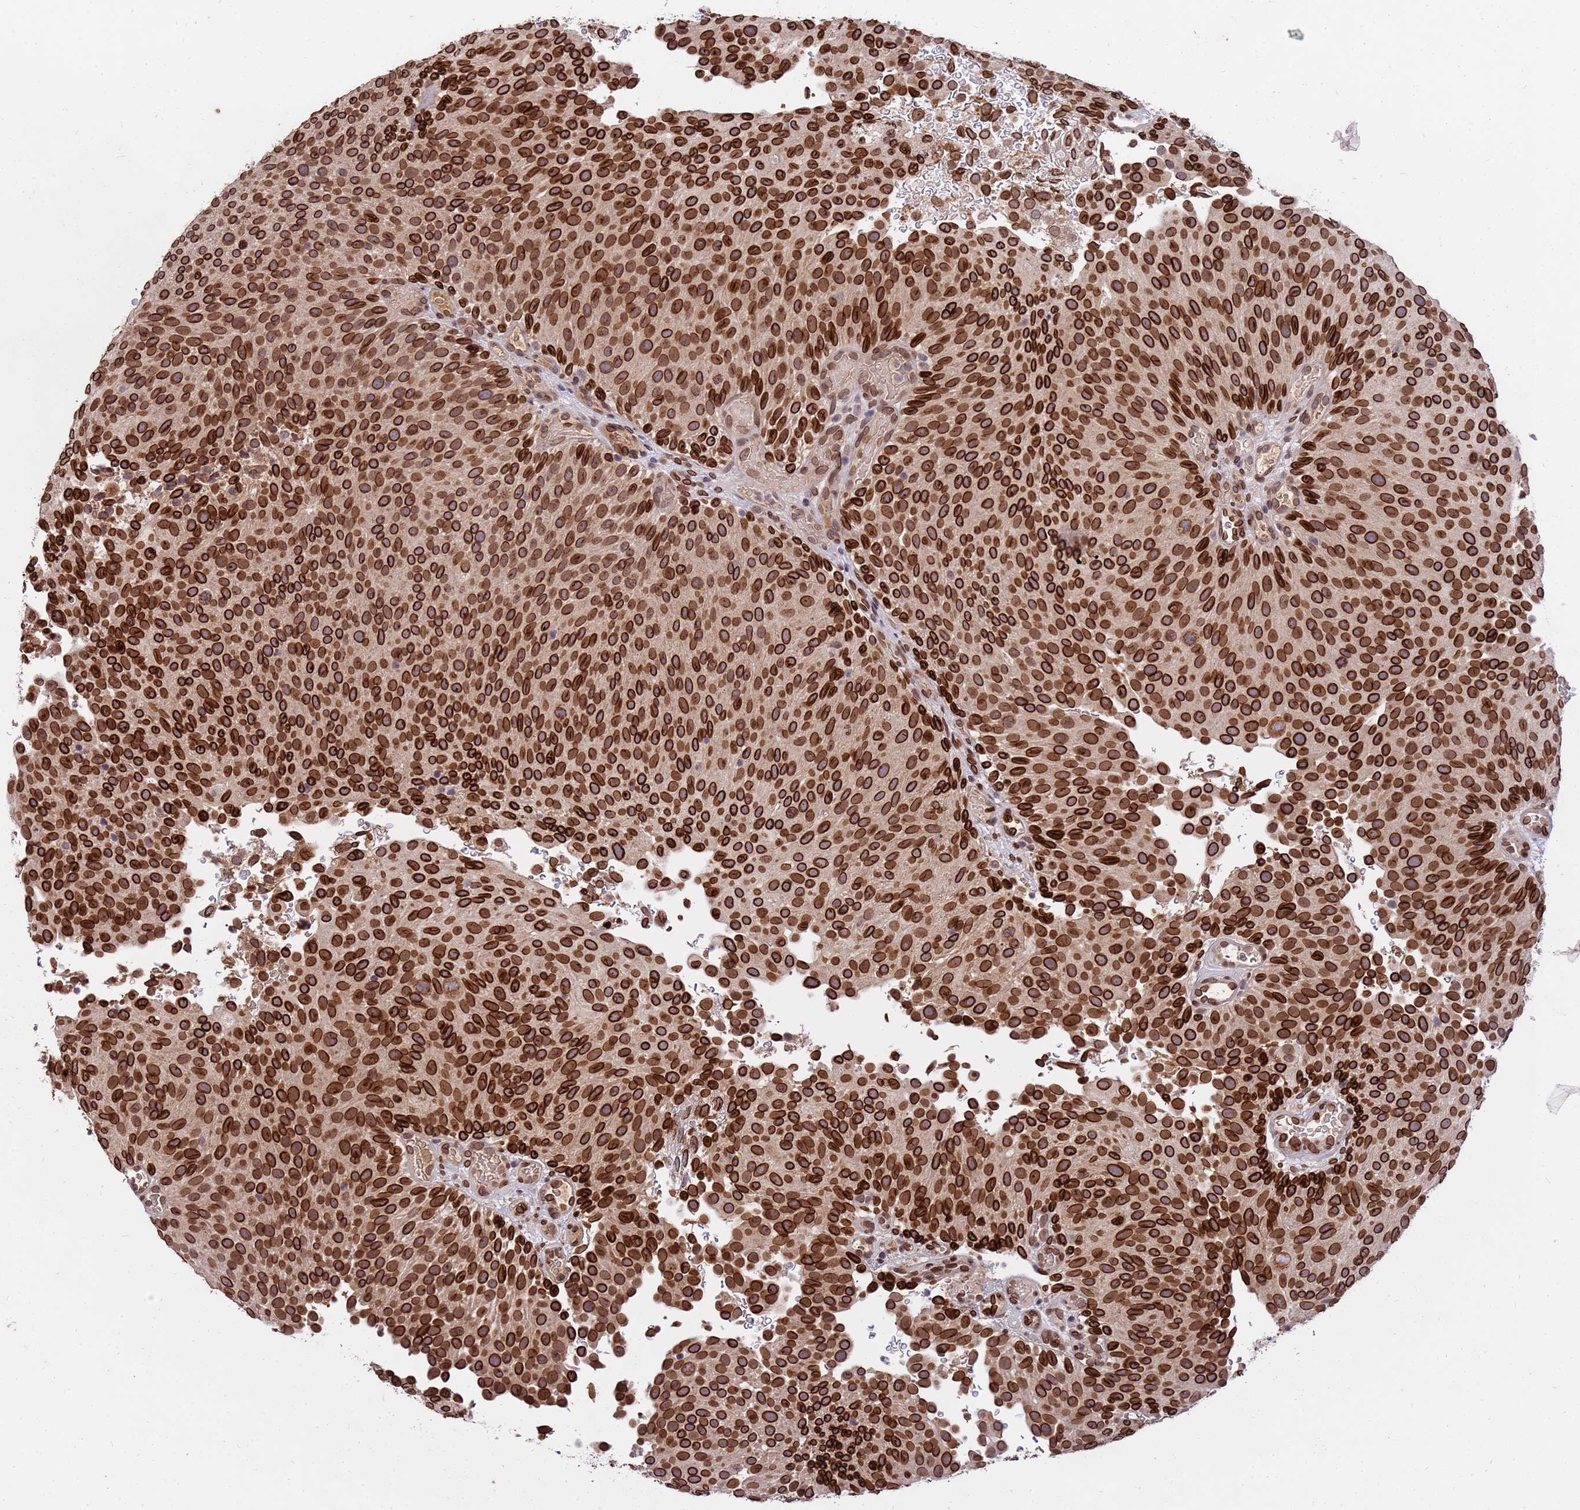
{"staining": {"intensity": "strong", "quantity": ">75%", "location": "cytoplasmic/membranous,nuclear"}, "tissue": "urothelial cancer", "cell_type": "Tumor cells", "image_type": "cancer", "snomed": [{"axis": "morphology", "description": "Urothelial carcinoma, Low grade"}, {"axis": "topography", "description": "Urinary bladder"}], "caption": "Human low-grade urothelial carcinoma stained for a protein (brown) shows strong cytoplasmic/membranous and nuclear positive staining in about >75% of tumor cells.", "gene": "GPR135", "patient": {"sex": "male", "age": 78}}